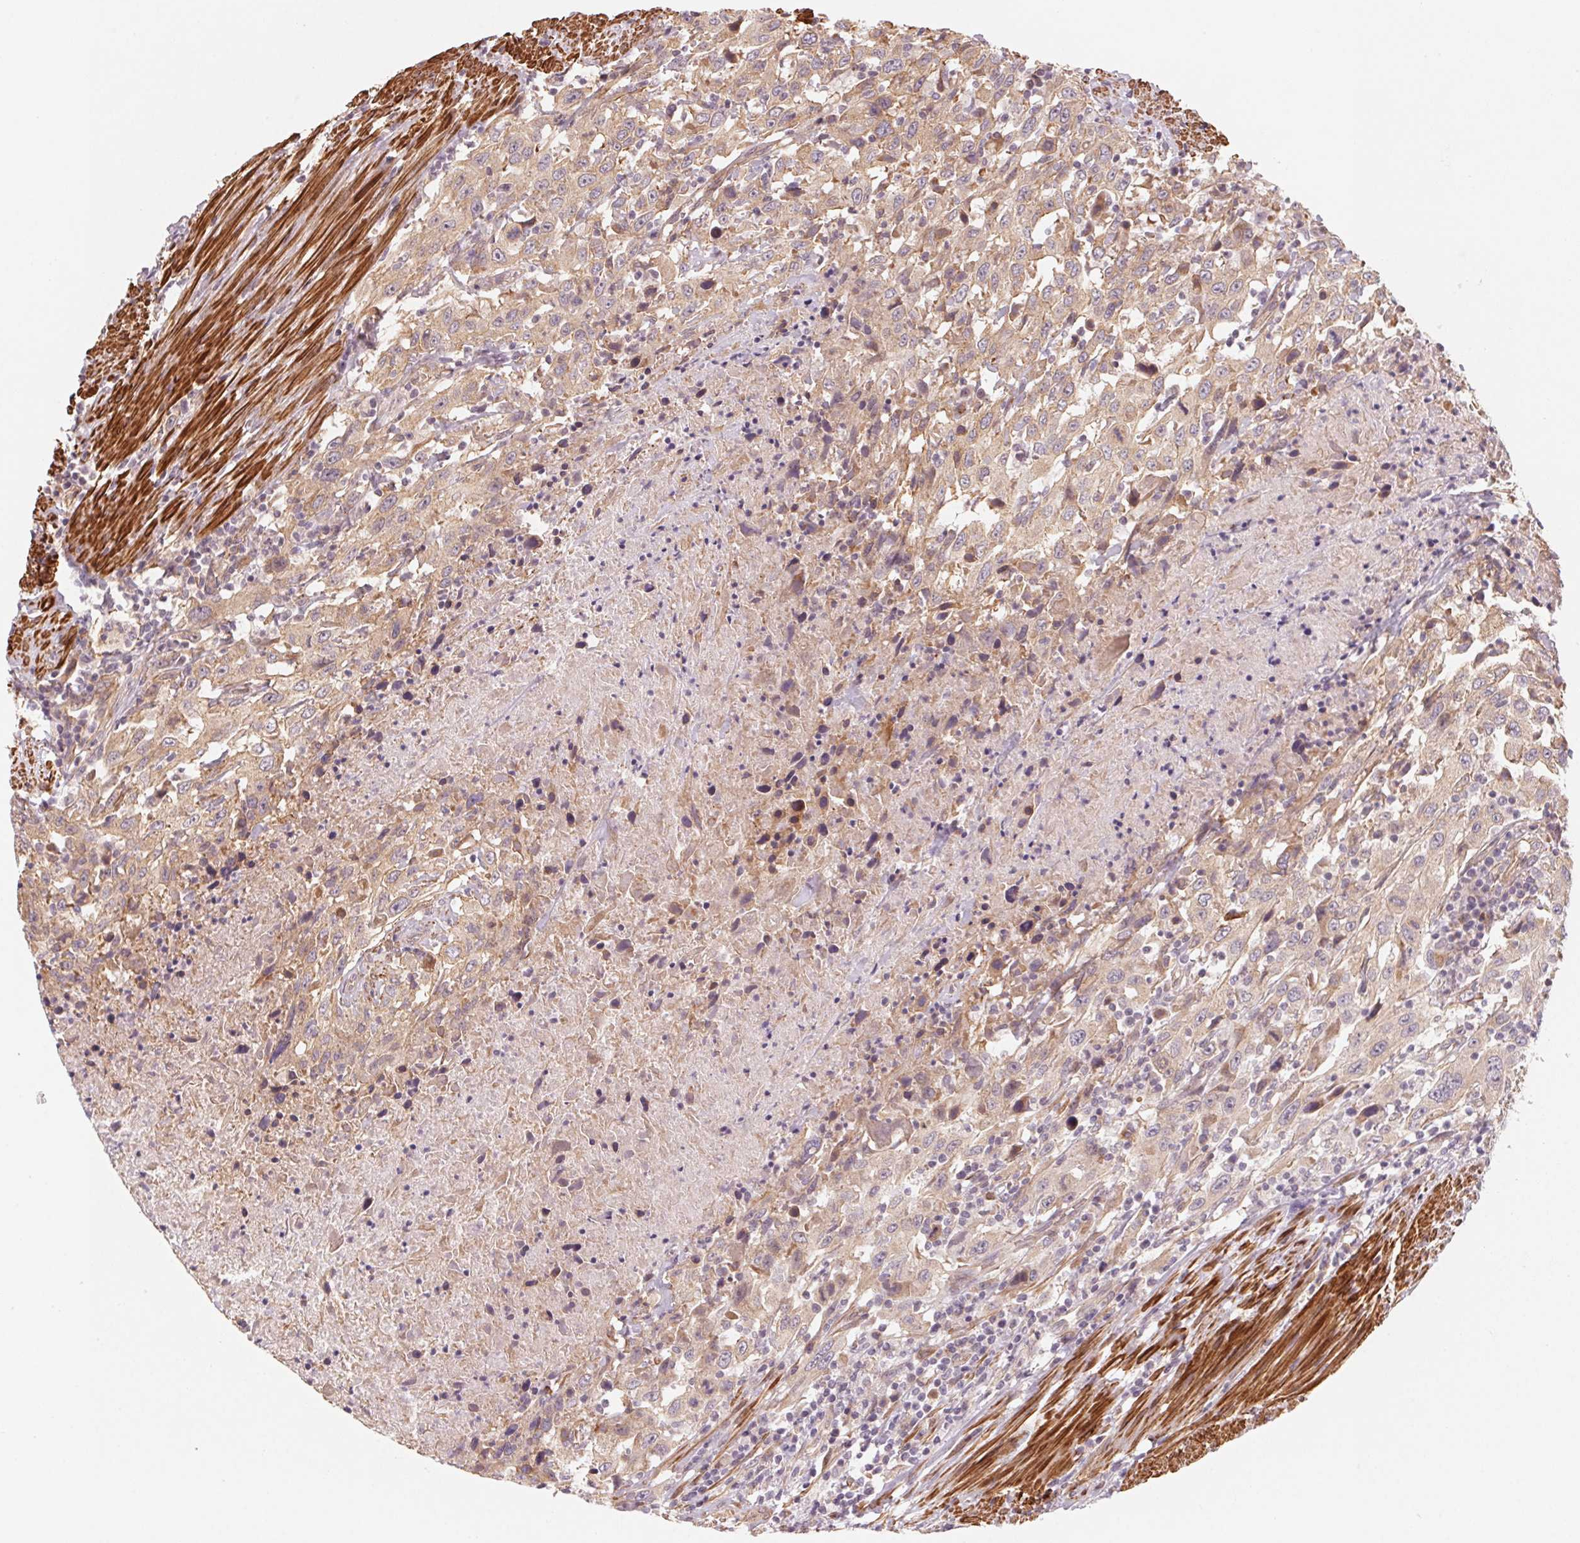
{"staining": {"intensity": "weak", "quantity": ">75%", "location": "cytoplasmic/membranous"}, "tissue": "urothelial cancer", "cell_type": "Tumor cells", "image_type": "cancer", "snomed": [{"axis": "morphology", "description": "Urothelial carcinoma, High grade"}, {"axis": "topography", "description": "Urinary bladder"}], "caption": "This photomicrograph reveals immunohistochemistry staining of high-grade urothelial carcinoma, with low weak cytoplasmic/membranous expression in about >75% of tumor cells.", "gene": "CCDC112", "patient": {"sex": "male", "age": 61}}